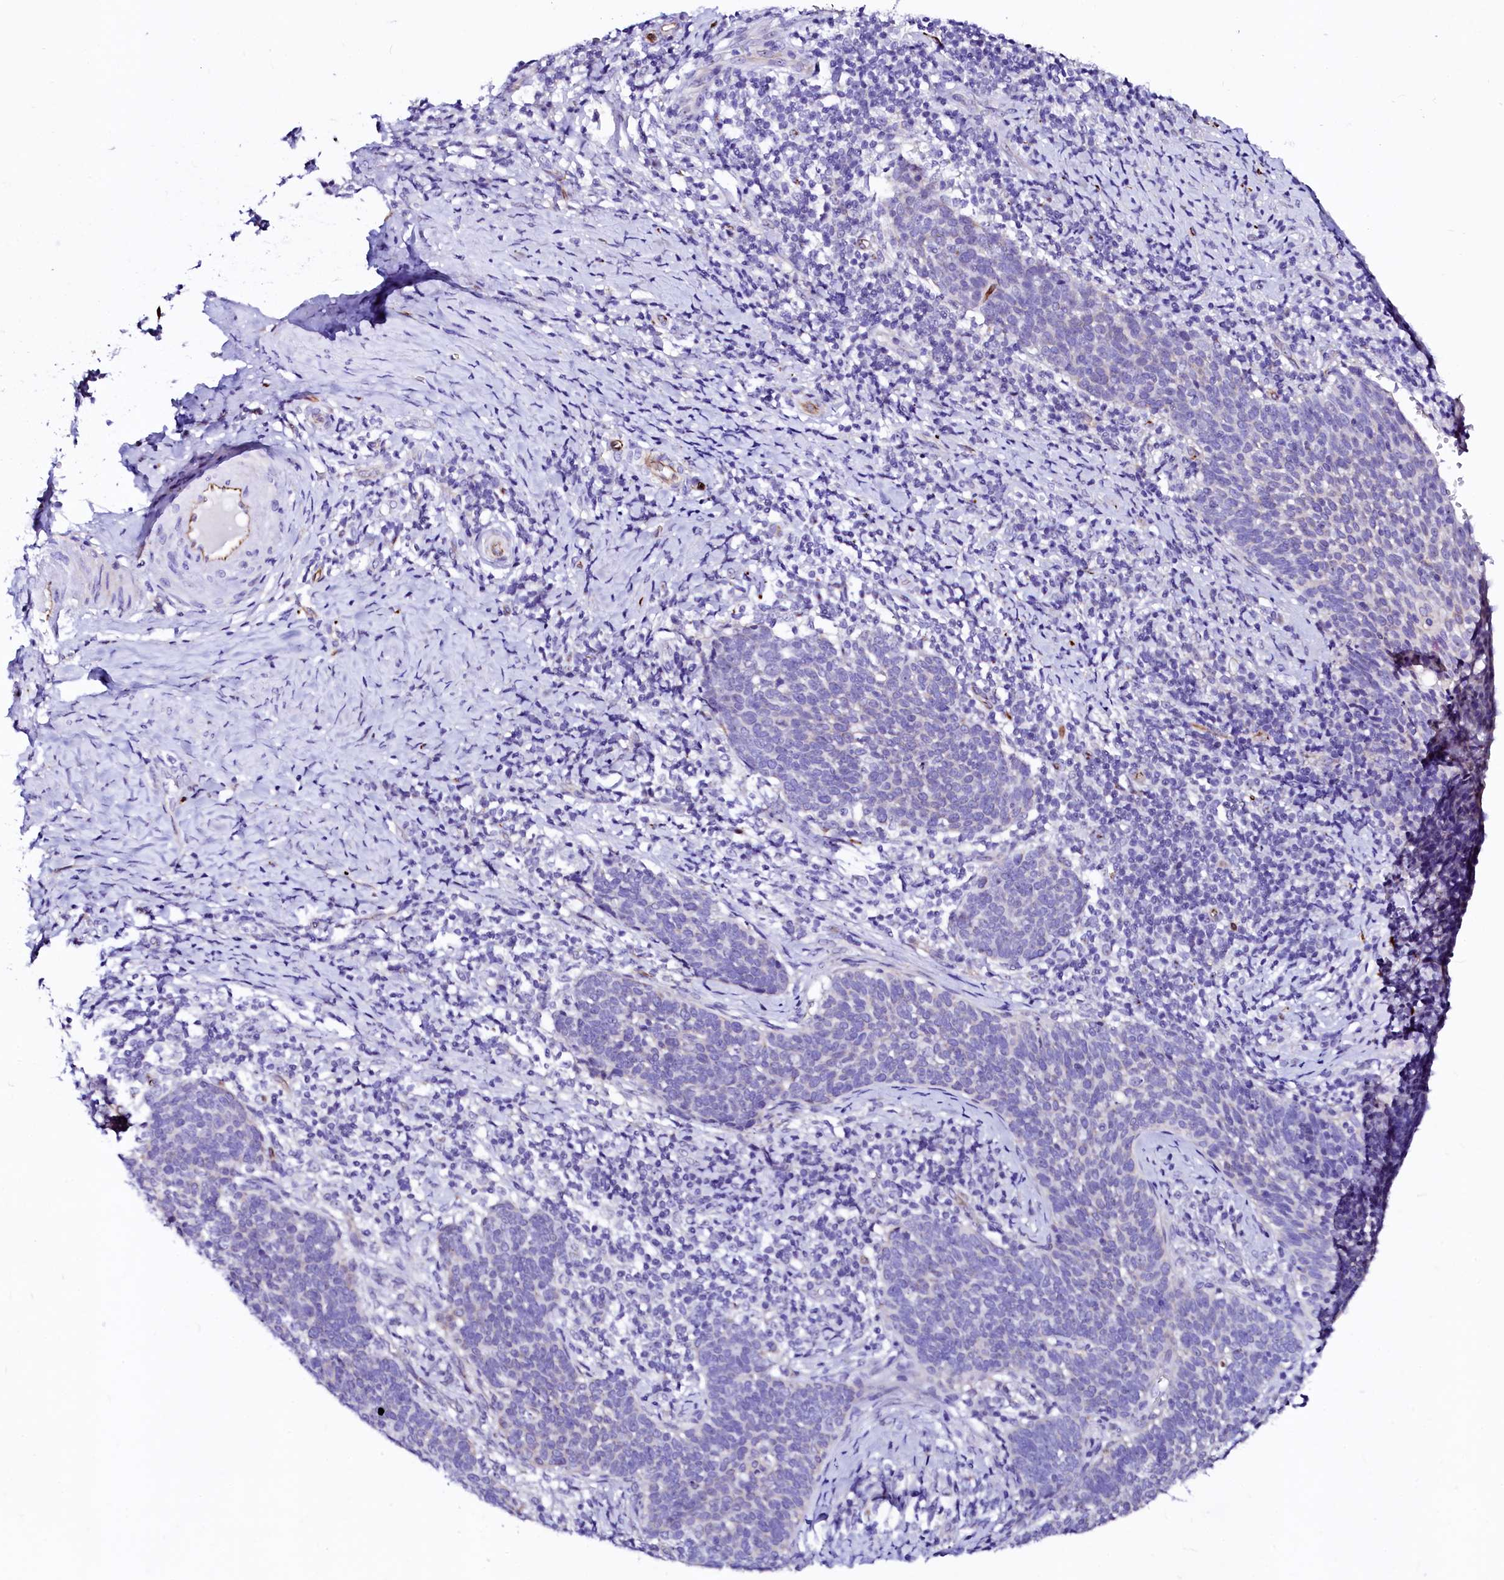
{"staining": {"intensity": "negative", "quantity": "none", "location": "none"}, "tissue": "cervical cancer", "cell_type": "Tumor cells", "image_type": "cancer", "snomed": [{"axis": "morphology", "description": "Normal tissue, NOS"}, {"axis": "morphology", "description": "Squamous cell carcinoma, NOS"}, {"axis": "topography", "description": "Cervix"}], "caption": "A micrograph of human cervical cancer (squamous cell carcinoma) is negative for staining in tumor cells.", "gene": "SFR1", "patient": {"sex": "female", "age": 39}}